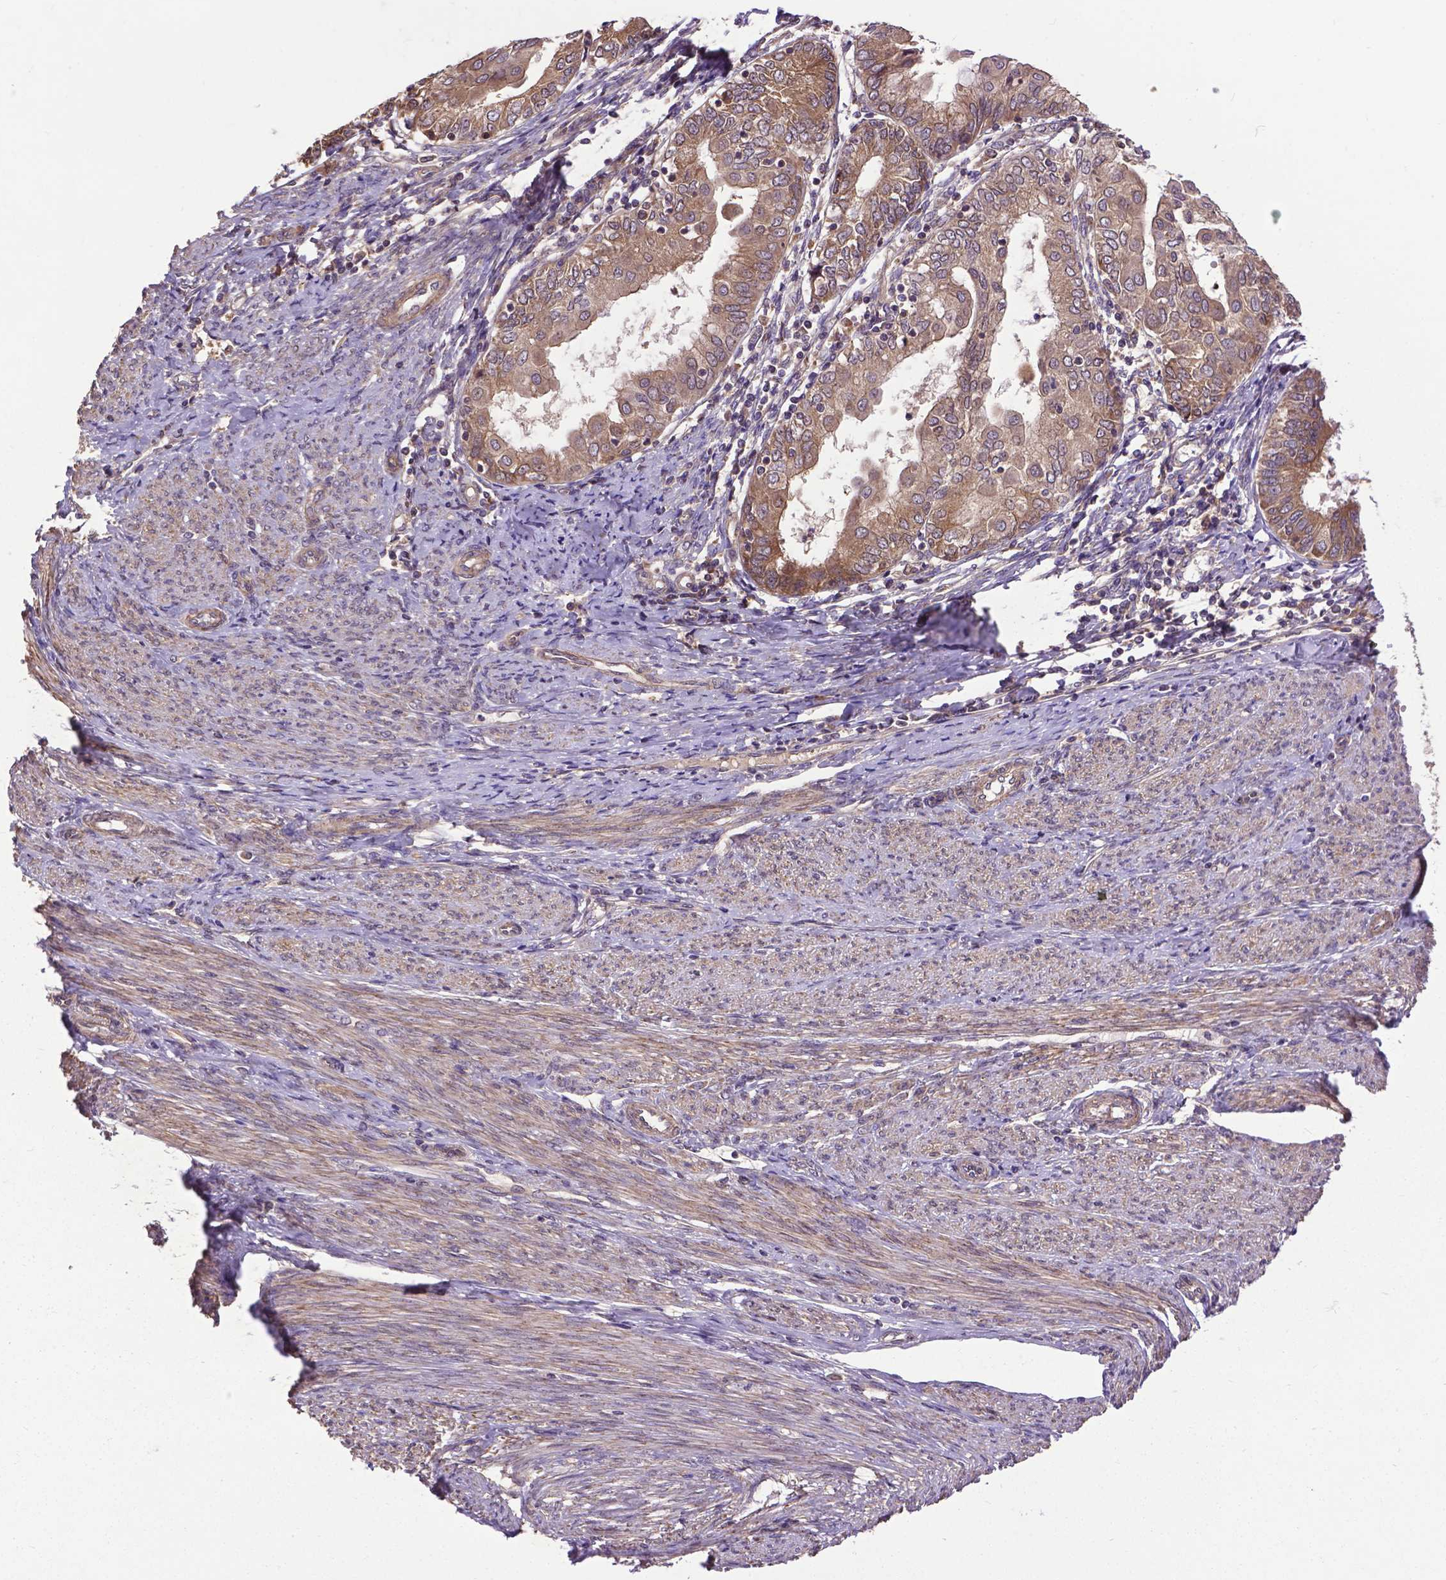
{"staining": {"intensity": "moderate", "quantity": ">75%", "location": "cytoplasmic/membranous"}, "tissue": "endometrial cancer", "cell_type": "Tumor cells", "image_type": "cancer", "snomed": [{"axis": "morphology", "description": "Adenocarcinoma, NOS"}, {"axis": "topography", "description": "Endometrium"}], "caption": "A brown stain highlights moderate cytoplasmic/membranous positivity of a protein in human adenocarcinoma (endometrial) tumor cells.", "gene": "ZNF616", "patient": {"sex": "female", "age": 68}}